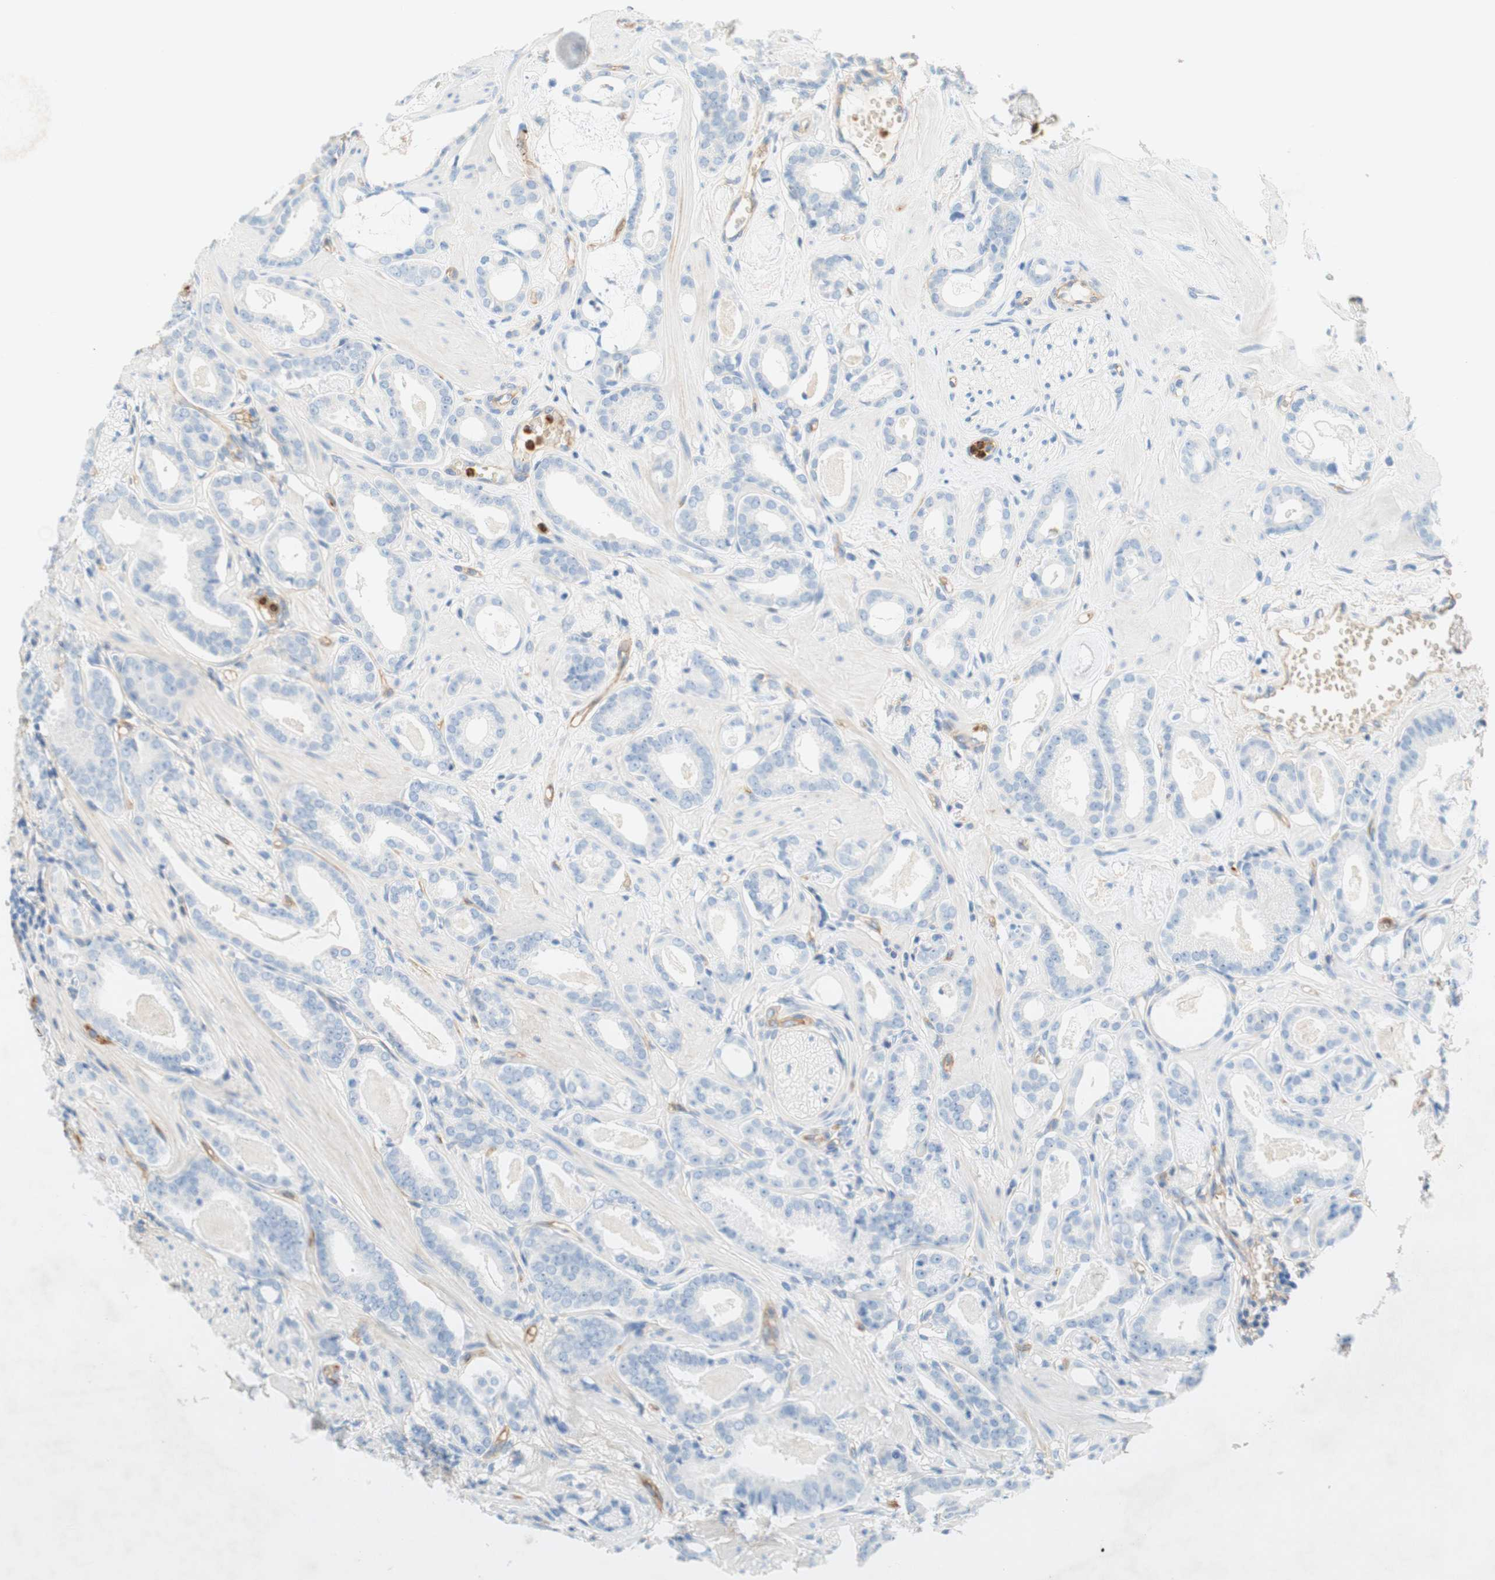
{"staining": {"intensity": "negative", "quantity": "none", "location": "none"}, "tissue": "prostate cancer", "cell_type": "Tumor cells", "image_type": "cancer", "snomed": [{"axis": "morphology", "description": "Adenocarcinoma, Low grade"}, {"axis": "topography", "description": "Prostate"}], "caption": "The image shows no staining of tumor cells in prostate low-grade adenocarcinoma.", "gene": "STOM", "patient": {"sex": "male", "age": 53}}